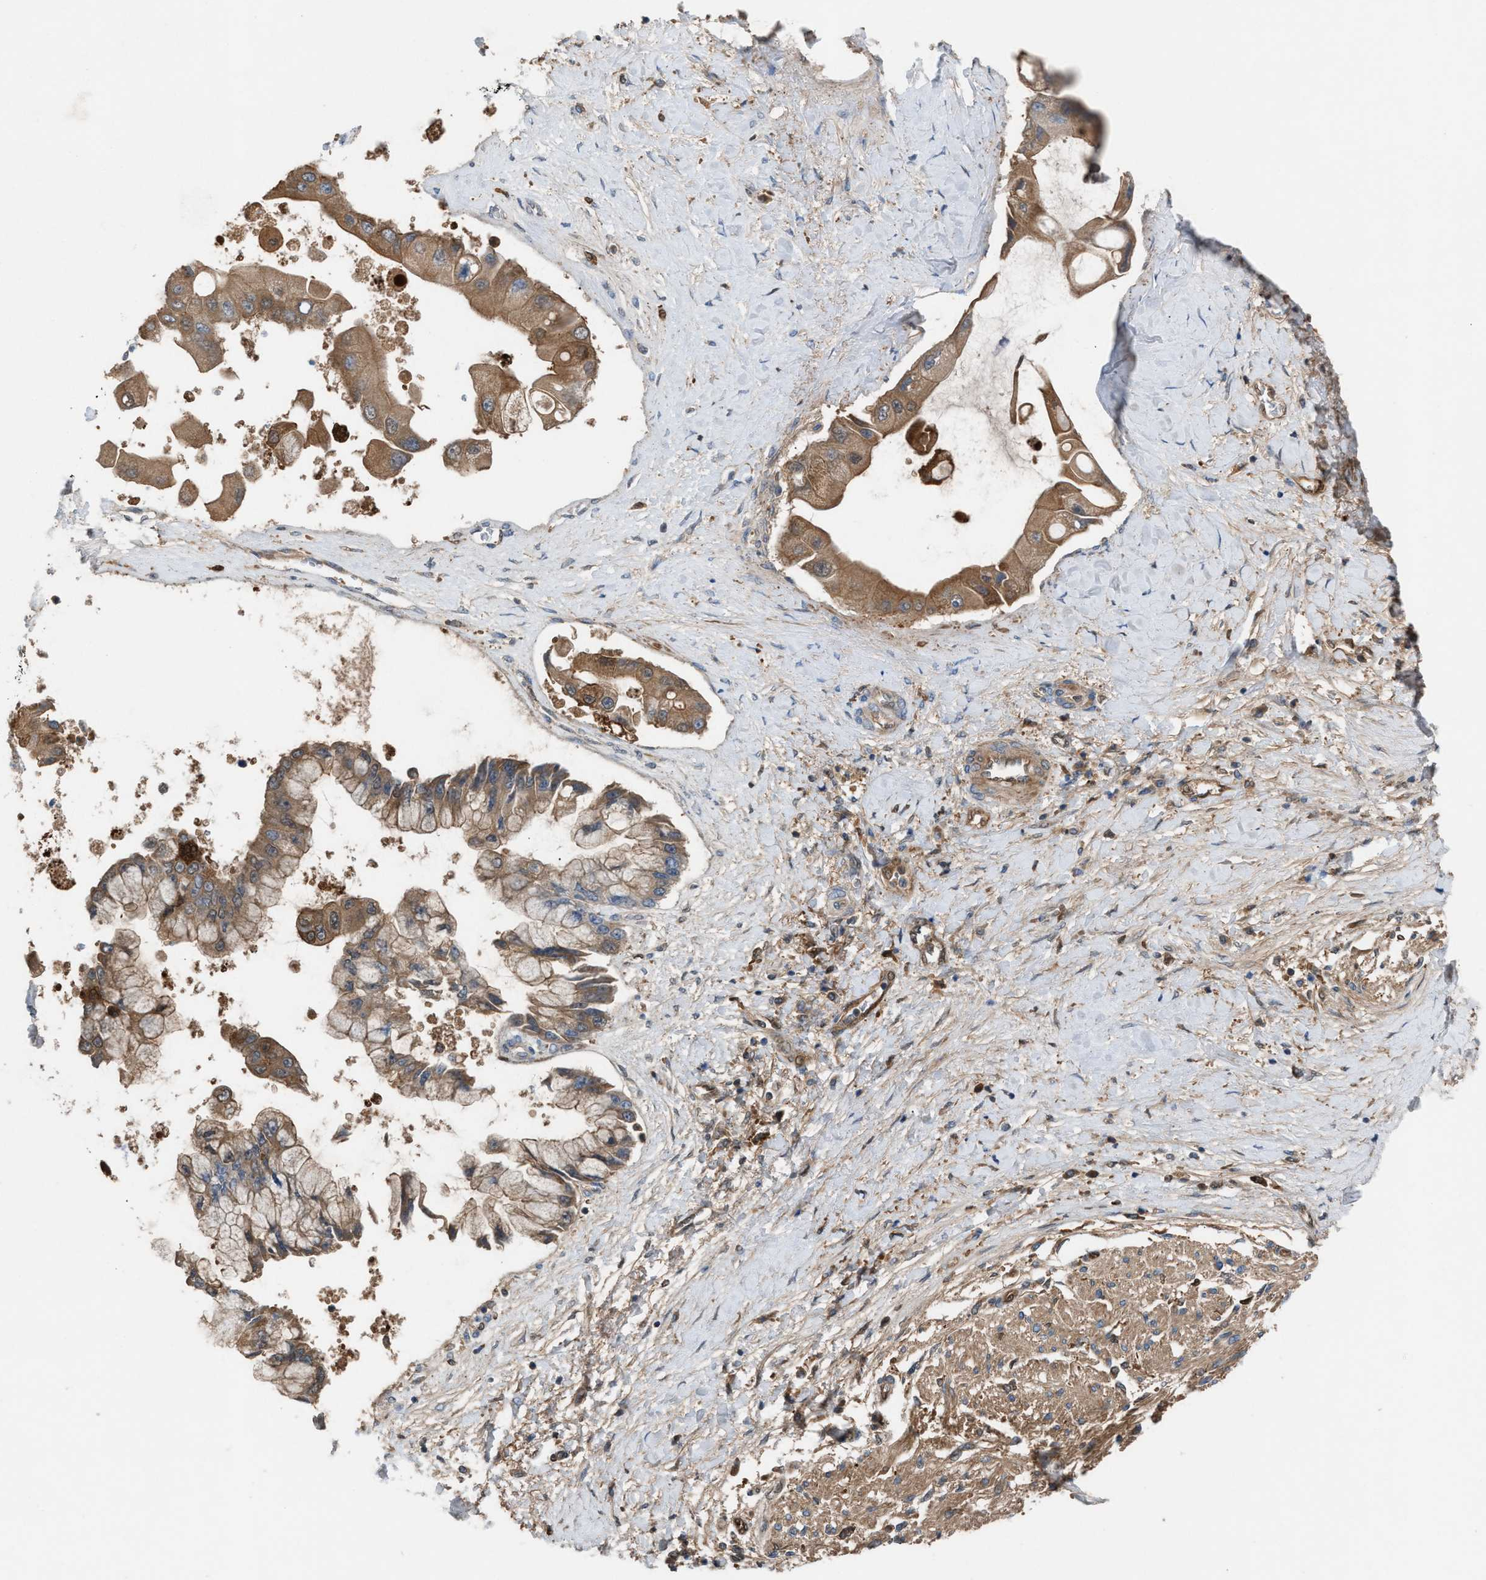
{"staining": {"intensity": "moderate", "quantity": ">75%", "location": "cytoplasmic/membranous"}, "tissue": "liver cancer", "cell_type": "Tumor cells", "image_type": "cancer", "snomed": [{"axis": "morphology", "description": "Cholangiocarcinoma"}, {"axis": "topography", "description": "Liver"}], "caption": "Liver cholangiocarcinoma was stained to show a protein in brown. There is medium levels of moderate cytoplasmic/membranous positivity in about >75% of tumor cells.", "gene": "TPK1", "patient": {"sex": "male", "age": 50}}